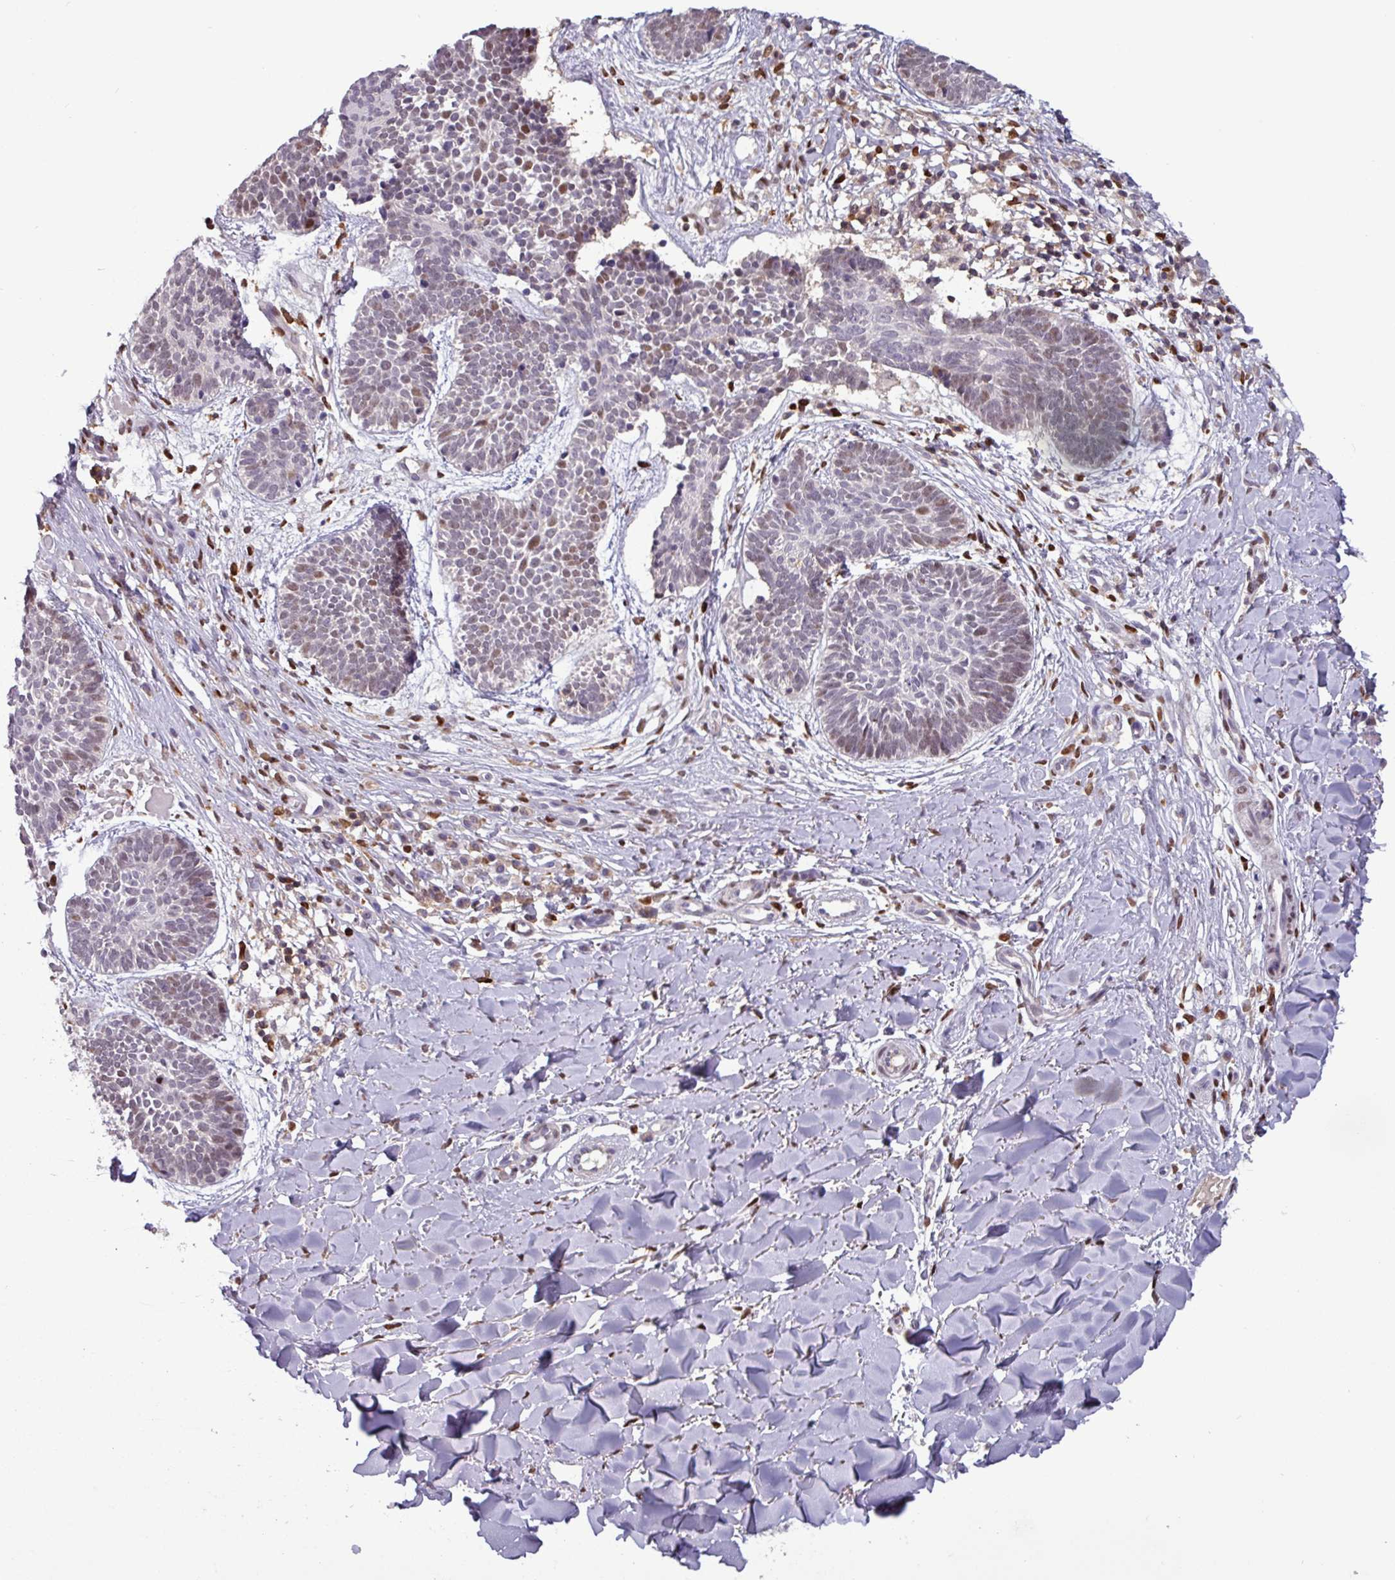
{"staining": {"intensity": "weak", "quantity": "25%-75%", "location": "nuclear"}, "tissue": "skin cancer", "cell_type": "Tumor cells", "image_type": "cancer", "snomed": [{"axis": "morphology", "description": "Basal cell carcinoma"}, {"axis": "topography", "description": "Skin"}], "caption": "DAB immunohistochemical staining of basal cell carcinoma (skin) displays weak nuclear protein positivity in approximately 25%-75% of tumor cells.", "gene": "PRRX1", "patient": {"sex": "male", "age": 49}}